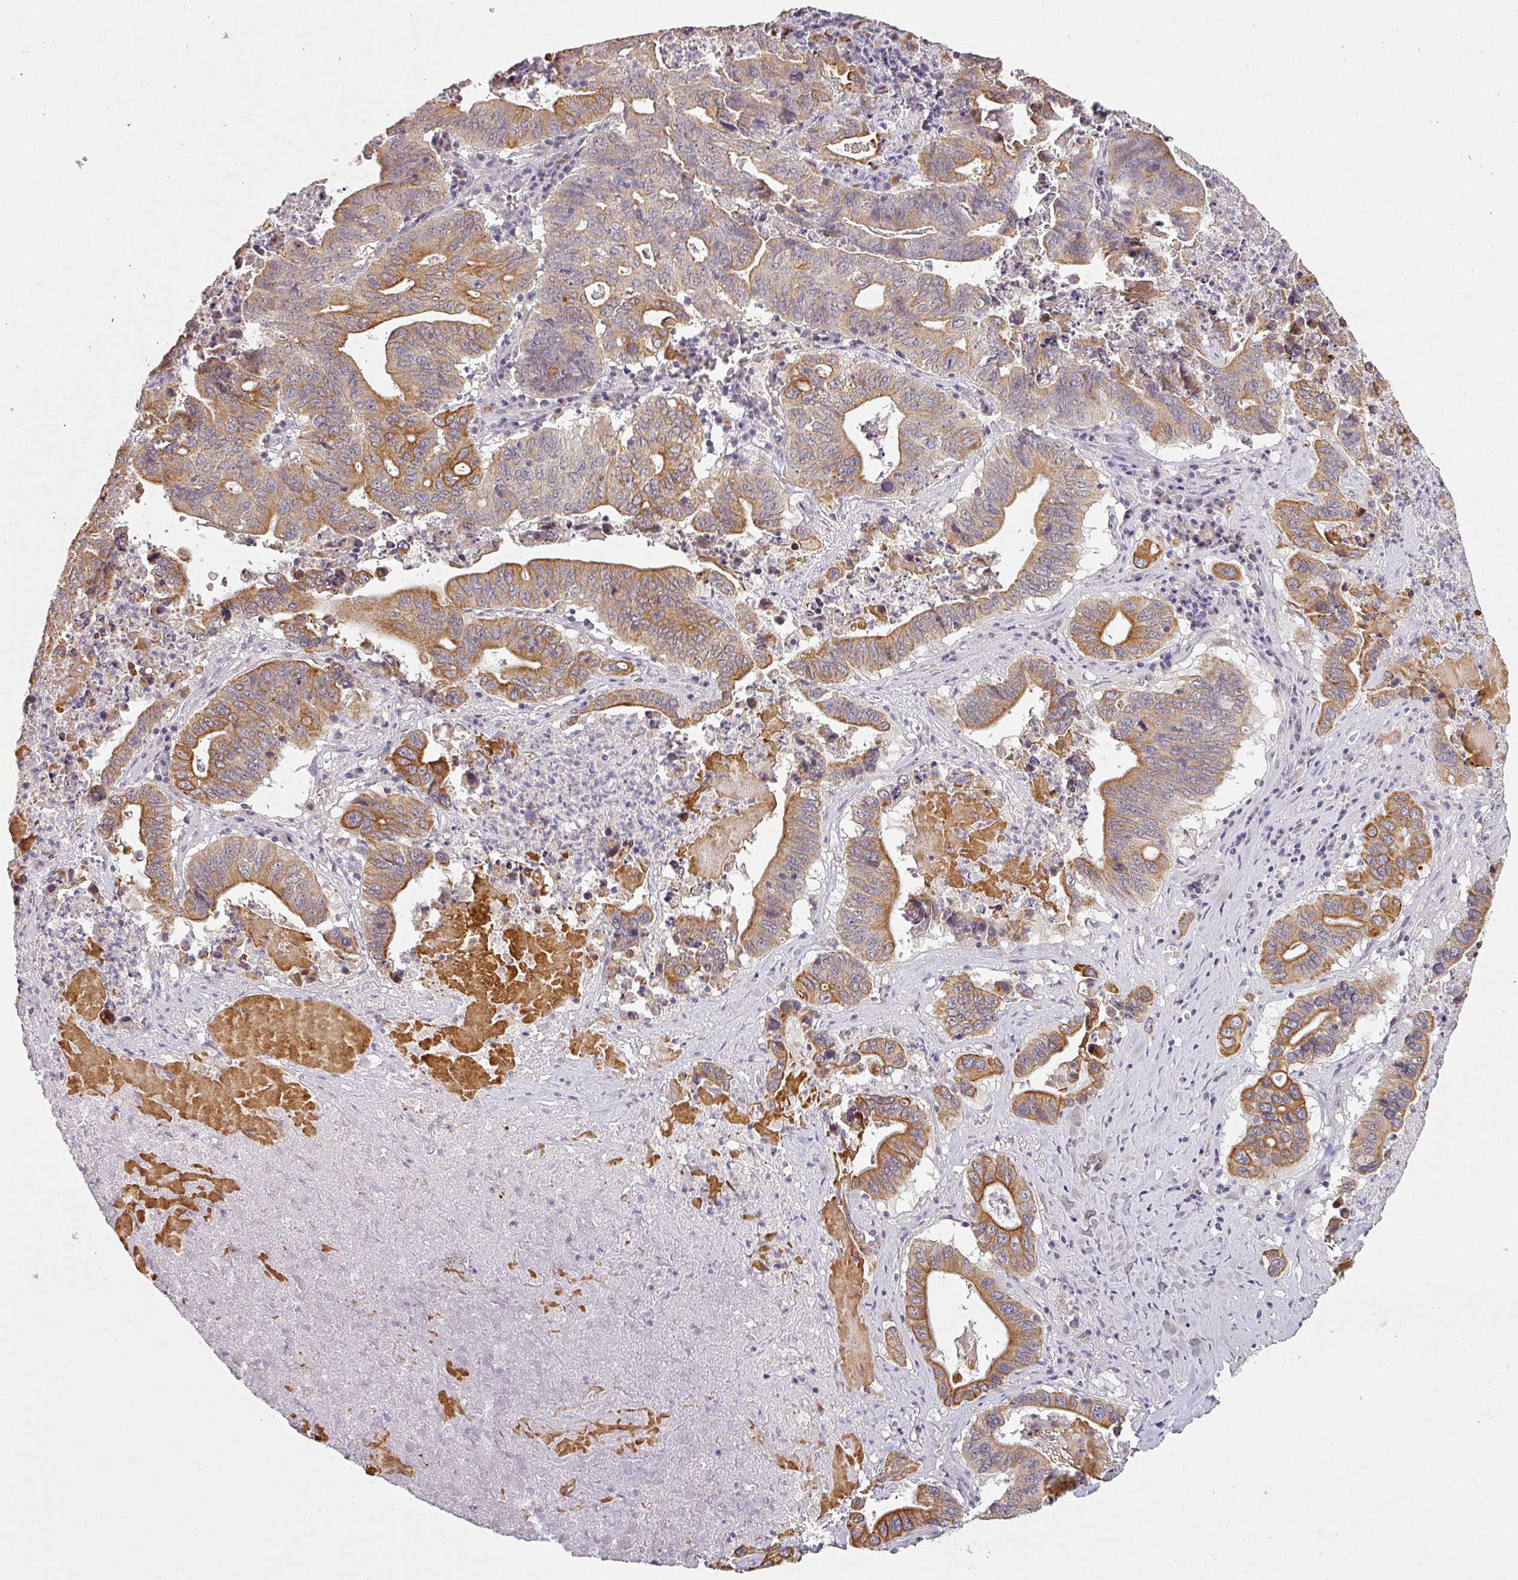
{"staining": {"intensity": "moderate", "quantity": ">75%", "location": "cytoplasmic/membranous"}, "tissue": "lung cancer", "cell_type": "Tumor cells", "image_type": "cancer", "snomed": [{"axis": "morphology", "description": "Adenocarcinoma, NOS"}, {"axis": "topography", "description": "Lung"}], "caption": "Immunohistochemistry staining of lung adenocarcinoma, which shows medium levels of moderate cytoplasmic/membranous staining in approximately >75% of tumor cells indicating moderate cytoplasmic/membranous protein expression. The staining was performed using DAB (3,3'-diaminobenzidine) (brown) for protein detection and nuclei were counterstained in hematoxylin (blue).", "gene": "LYPLA1", "patient": {"sex": "female", "age": 60}}